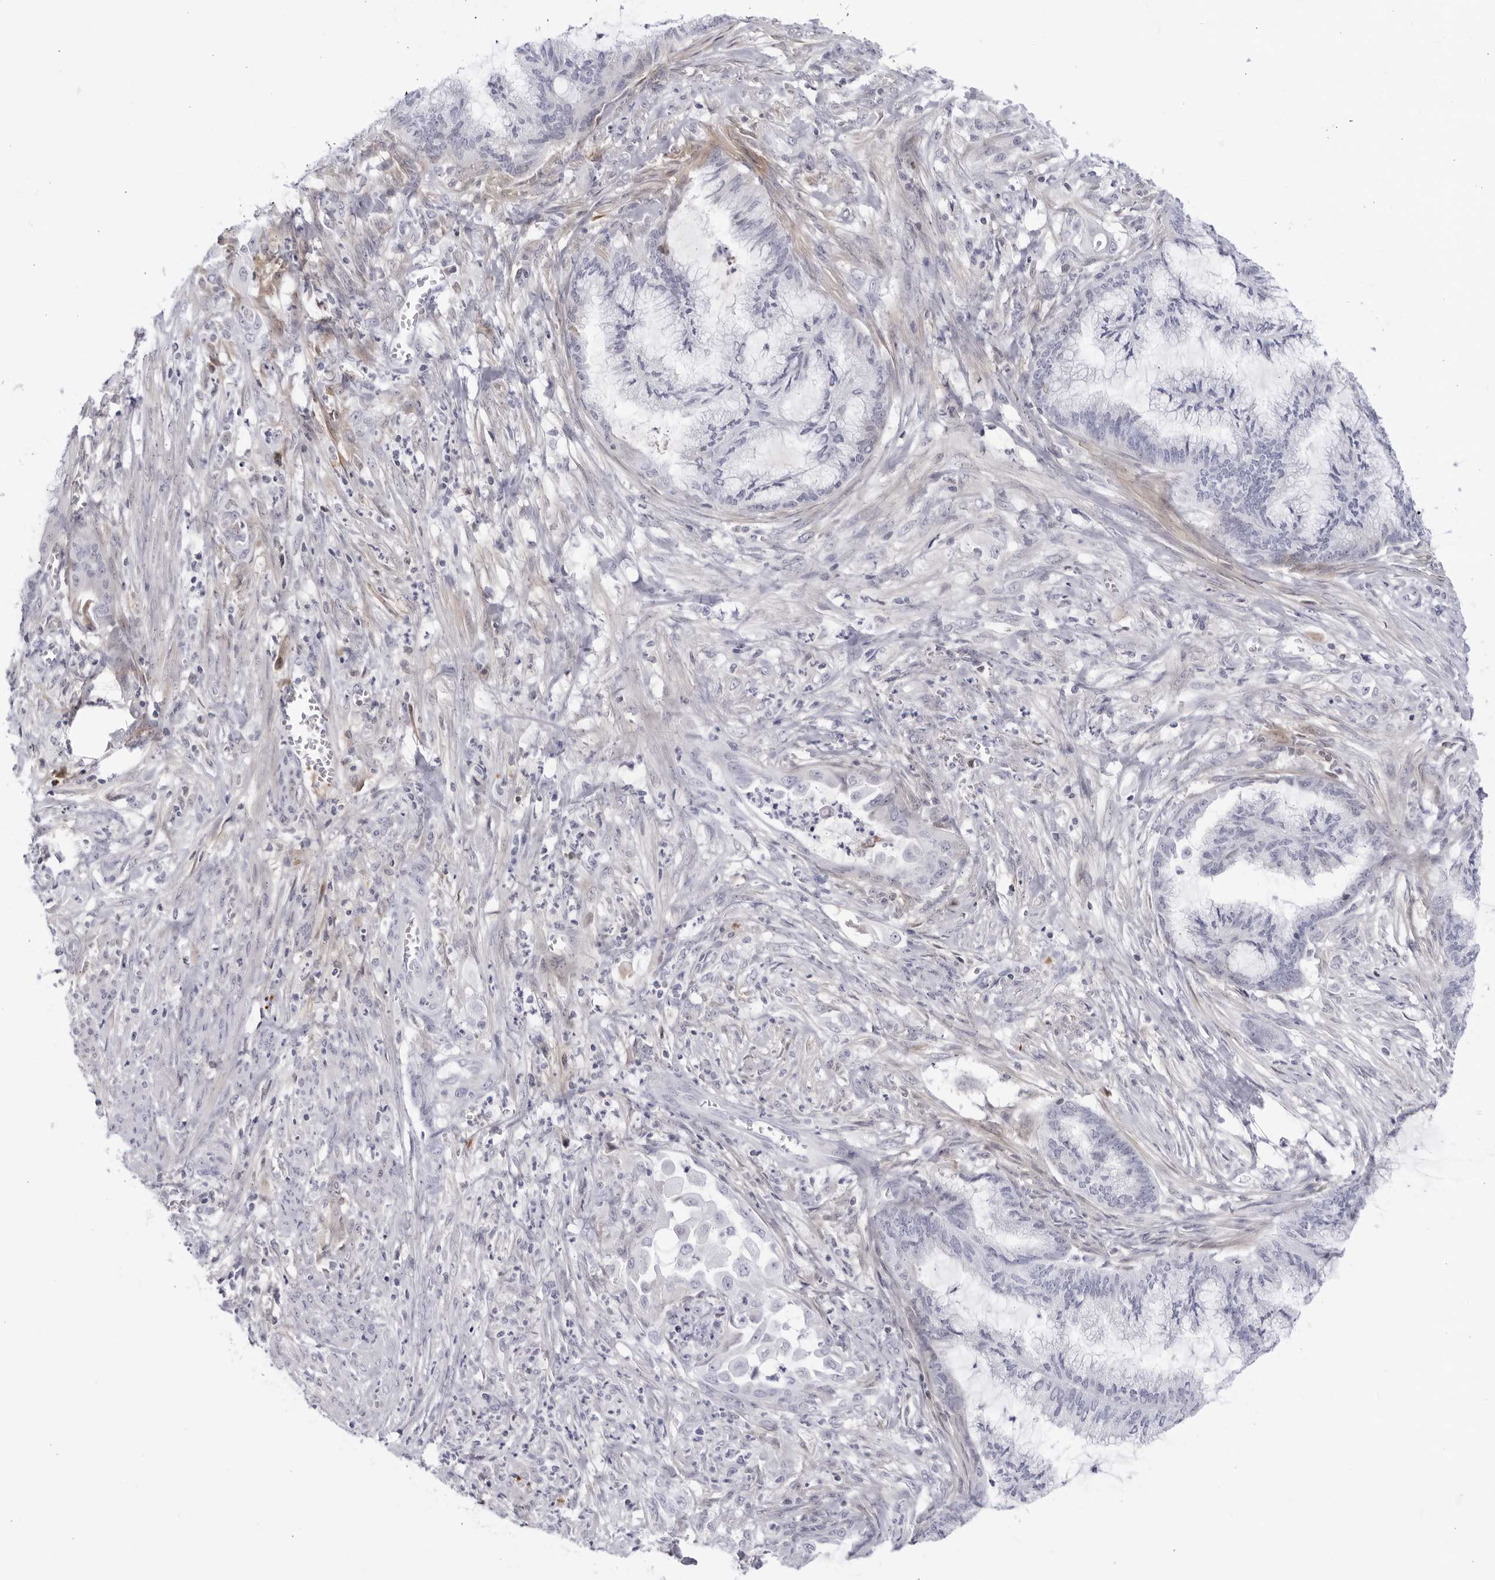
{"staining": {"intensity": "negative", "quantity": "none", "location": "none"}, "tissue": "endometrial cancer", "cell_type": "Tumor cells", "image_type": "cancer", "snomed": [{"axis": "morphology", "description": "Adenocarcinoma, NOS"}, {"axis": "topography", "description": "Endometrium"}], "caption": "Tumor cells are negative for brown protein staining in endometrial cancer (adenocarcinoma). (Immunohistochemistry, brightfield microscopy, high magnification).", "gene": "CNBD1", "patient": {"sex": "female", "age": 86}}